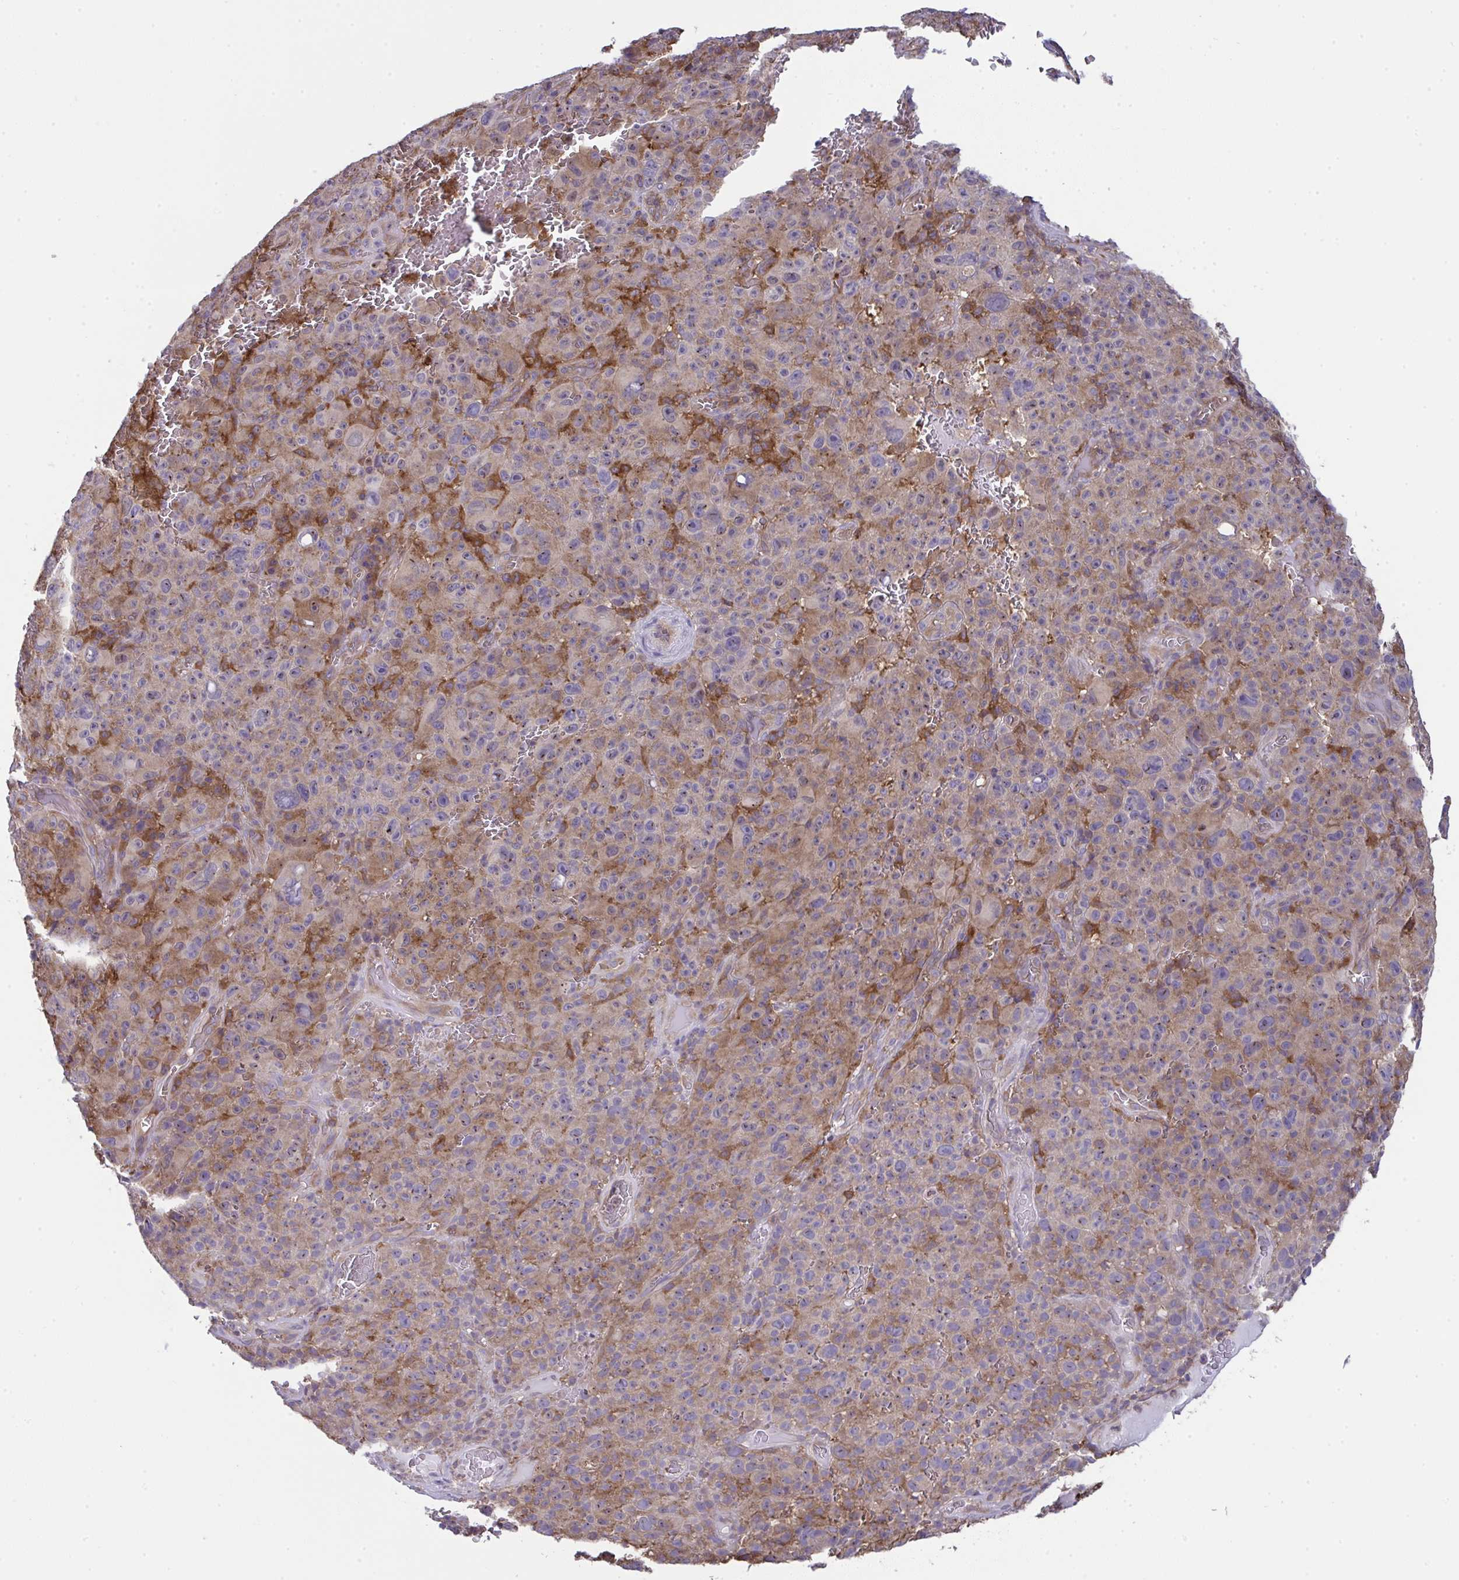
{"staining": {"intensity": "moderate", "quantity": "25%-75%", "location": "cytoplasmic/membranous"}, "tissue": "melanoma", "cell_type": "Tumor cells", "image_type": "cancer", "snomed": [{"axis": "morphology", "description": "Malignant melanoma, NOS"}, {"axis": "topography", "description": "Skin"}], "caption": "An immunohistochemistry (IHC) image of neoplastic tissue is shown. Protein staining in brown shows moderate cytoplasmic/membranous positivity in malignant melanoma within tumor cells. Nuclei are stained in blue.", "gene": "ALDH16A1", "patient": {"sex": "female", "age": 82}}